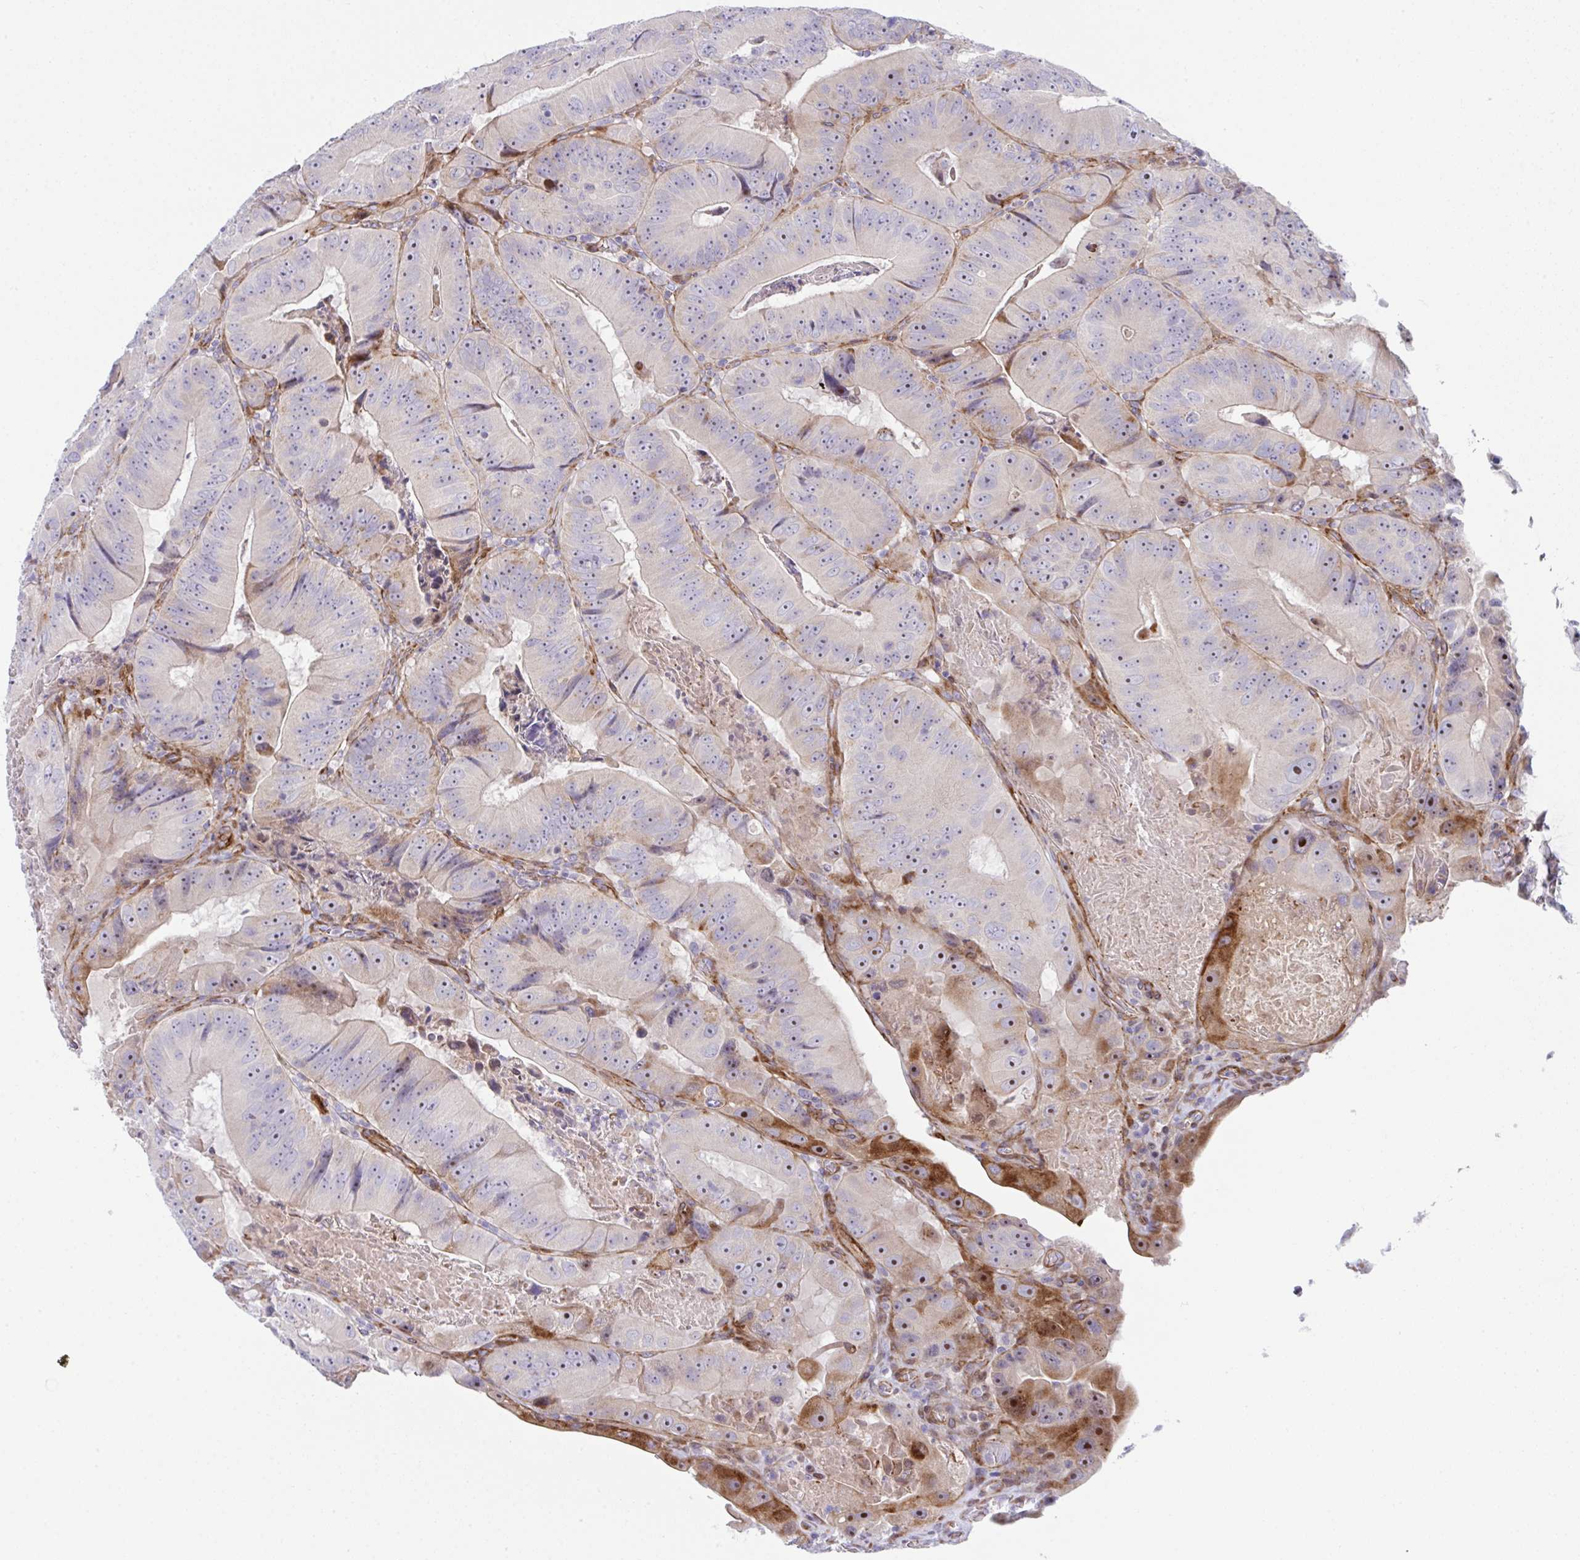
{"staining": {"intensity": "moderate", "quantity": "<25%", "location": "cytoplasmic/membranous,nuclear"}, "tissue": "colorectal cancer", "cell_type": "Tumor cells", "image_type": "cancer", "snomed": [{"axis": "morphology", "description": "Adenocarcinoma, NOS"}, {"axis": "topography", "description": "Colon"}], "caption": "A photomicrograph showing moderate cytoplasmic/membranous and nuclear positivity in approximately <25% of tumor cells in colorectal adenocarcinoma, as visualized by brown immunohistochemical staining.", "gene": "ZNF713", "patient": {"sex": "female", "age": 86}}